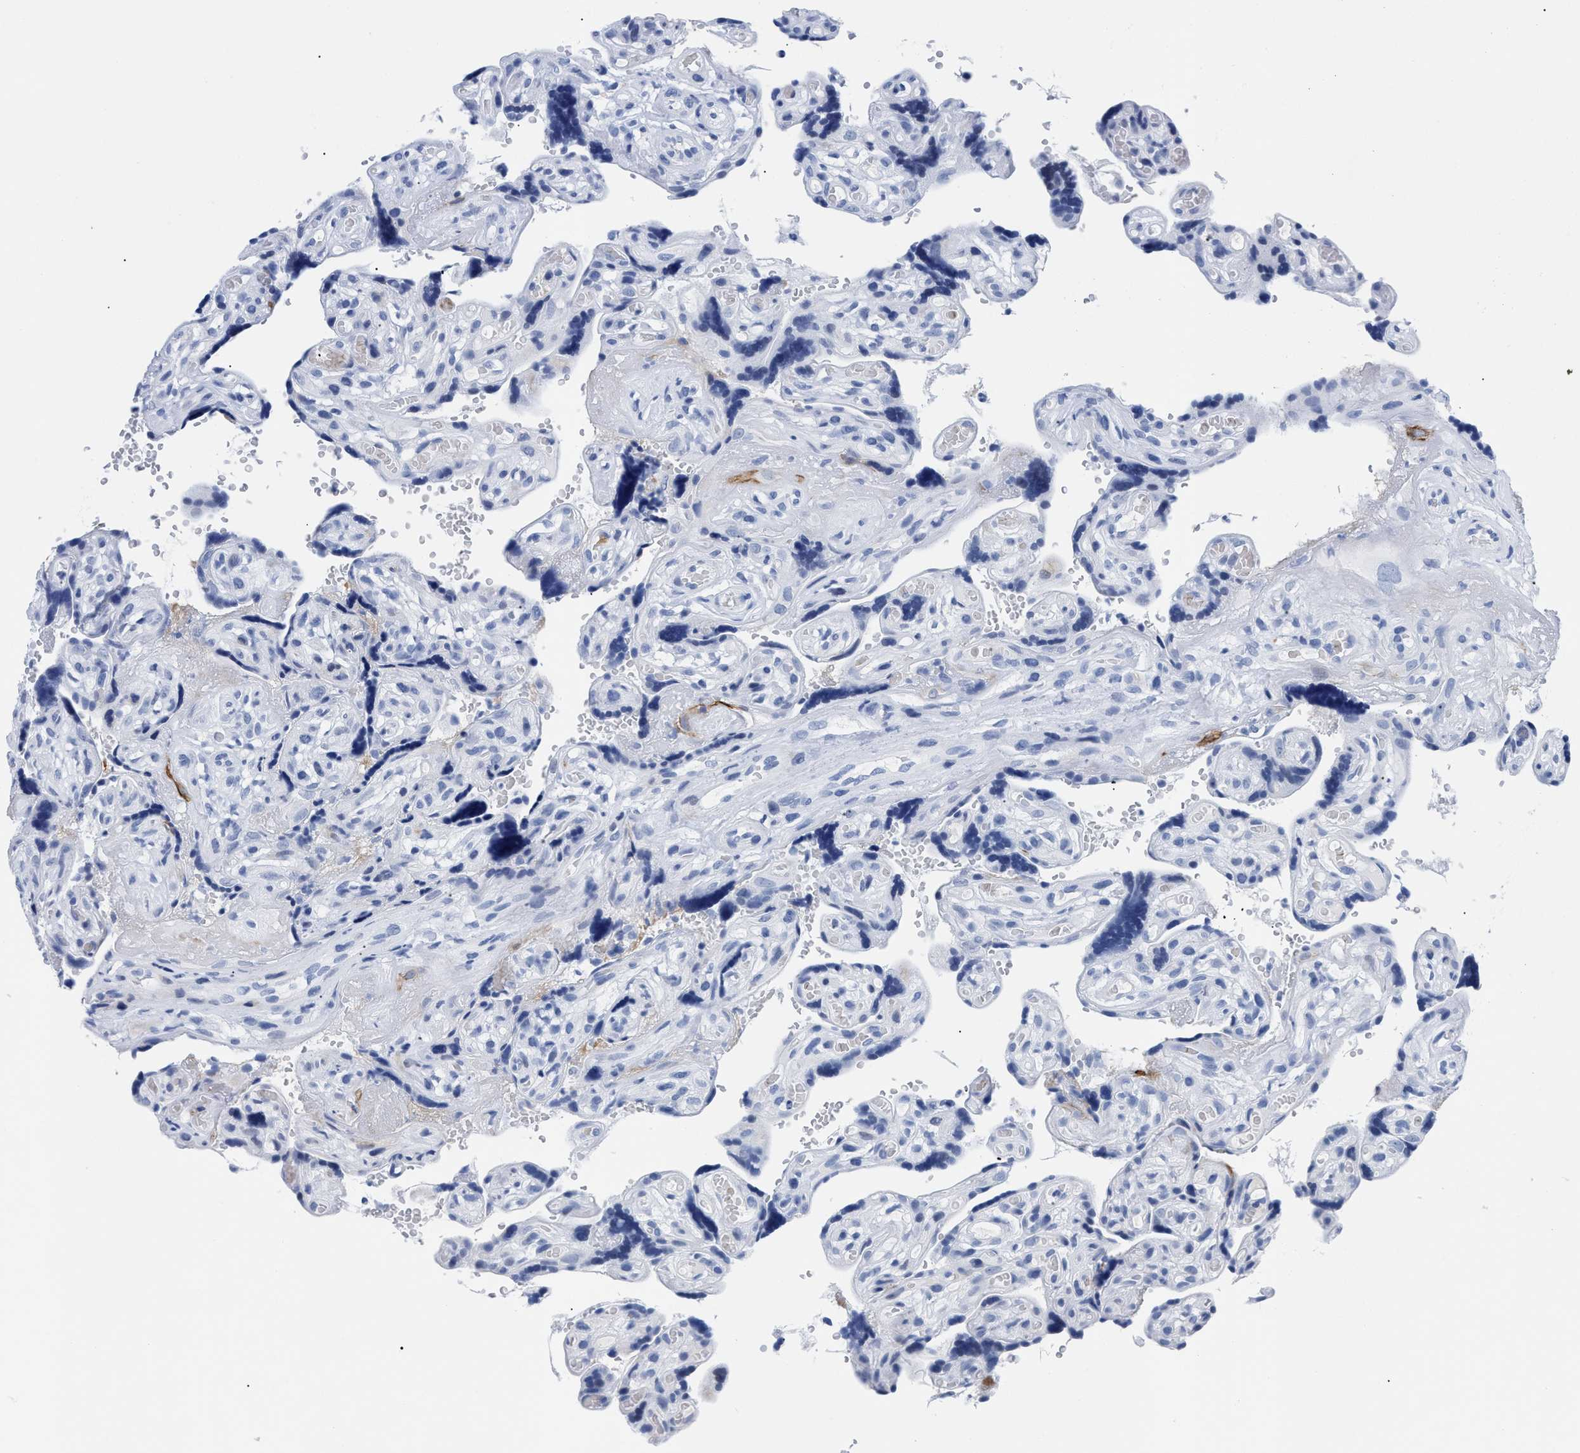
{"staining": {"intensity": "negative", "quantity": "none", "location": "none"}, "tissue": "placenta", "cell_type": "Decidual cells", "image_type": "normal", "snomed": [{"axis": "morphology", "description": "Normal tissue, NOS"}, {"axis": "topography", "description": "Placenta"}], "caption": "A histopathology image of placenta stained for a protein demonstrates no brown staining in decidual cells.", "gene": "DUSP26", "patient": {"sex": "female", "age": 30}}